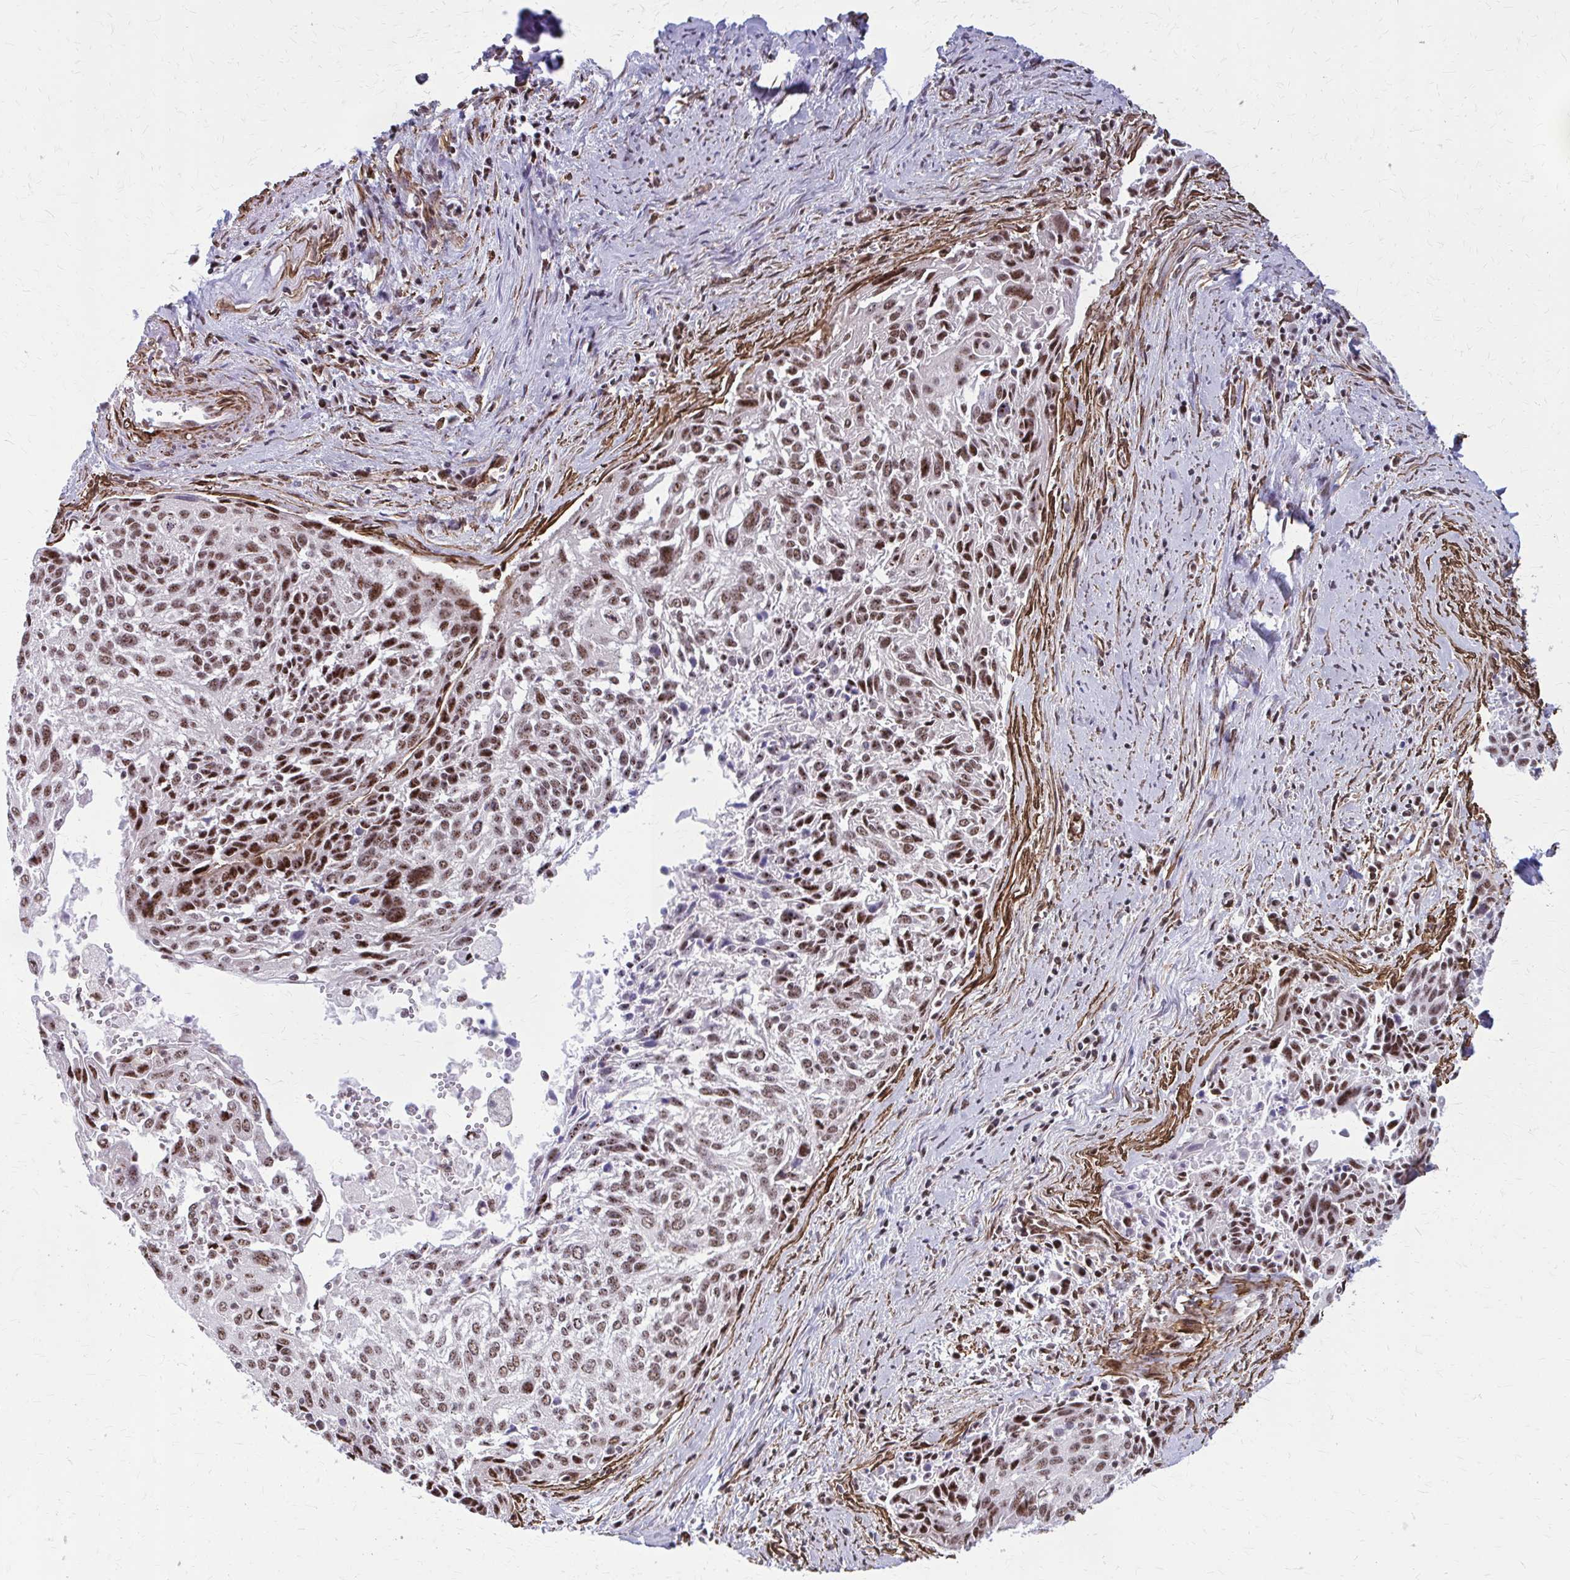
{"staining": {"intensity": "moderate", "quantity": ">75%", "location": "nuclear"}, "tissue": "cervical cancer", "cell_type": "Tumor cells", "image_type": "cancer", "snomed": [{"axis": "morphology", "description": "Squamous cell carcinoma, NOS"}, {"axis": "topography", "description": "Cervix"}], "caption": "High-power microscopy captured an immunohistochemistry histopathology image of squamous cell carcinoma (cervical), revealing moderate nuclear positivity in approximately >75% of tumor cells.", "gene": "NRBF2", "patient": {"sex": "female", "age": 55}}